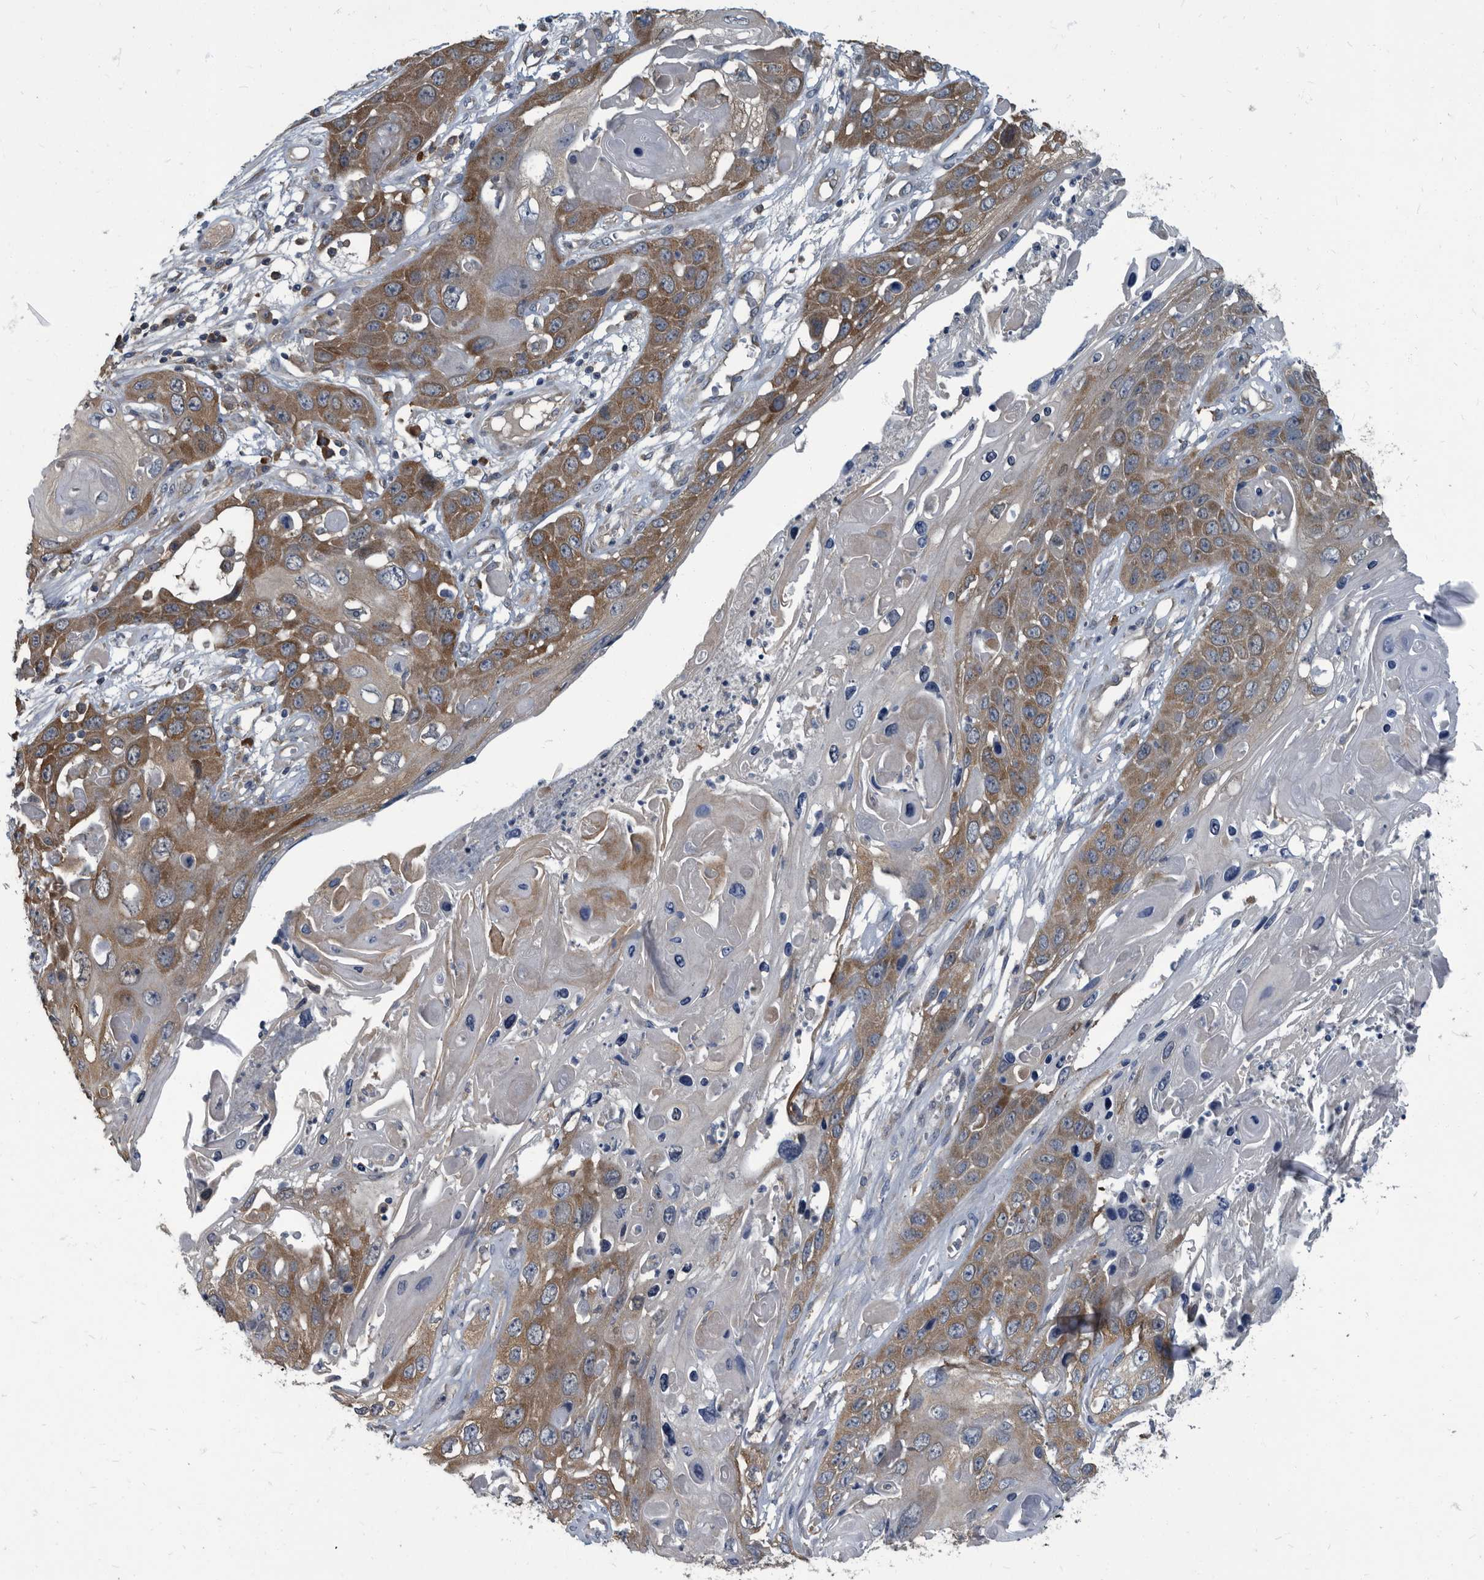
{"staining": {"intensity": "strong", "quantity": "25%-75%", "location": "cytoplasmic/membranous"}, "tissue": "skin cancer", "cell_type": "Tumor cells", "image_type": "cancer", "snomed": [{"axis": "morphology", "description": "Squamous cell carcinoma, NOS"}, {"axis": "topography", "description": "Skin"}], "caption": "This is a photomicrograph of immunohistochemistry (IHC) staining of skin squamous cell carcinoma, which shows strong expression in the cytoplasmic/membranous of tumor cells.", "gene": "CDV3", "patient": {"sex": "male", "age": 55}}